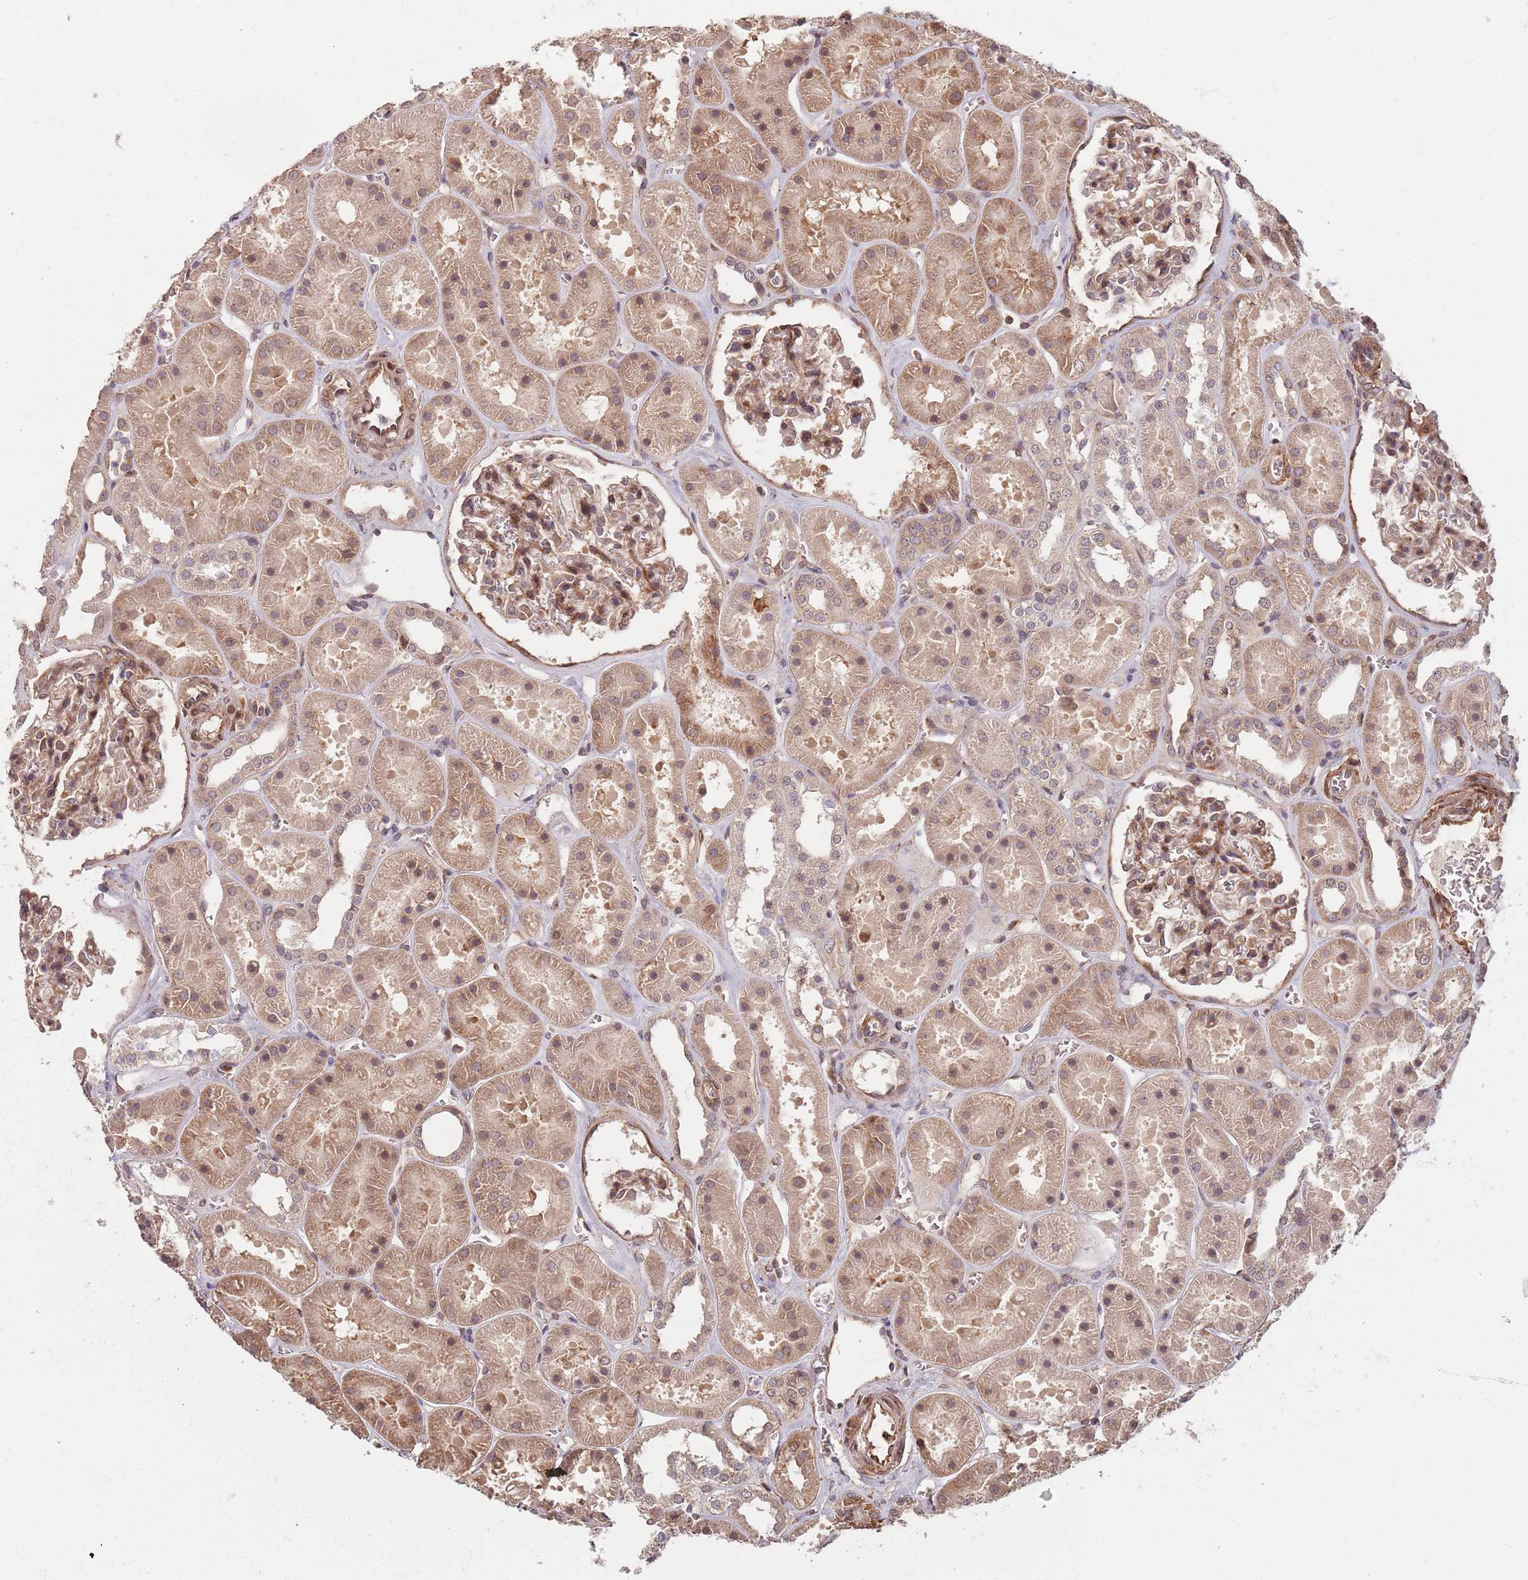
{"staining": {"intensity": "moderate", "quantity": ">75%", "location": "cytoplasmic/membranous"}, "tissue": "kidney", "cell_type": "Cells in glomeruli", "image_type": "normal", "snomed": [{"axis": "morphology", "description": "Normal tissue, NOS"}, {"axis": "topography", "description": "Kidney"}], "caption": "Human kidney stained for a protein (brown) demonstrates moderate cytoplasmic/membranous positive staining in about >75% of cells in glomeruli.", "gene": "NOTCH3", "patient": {"sex": "female", "age": 41}}